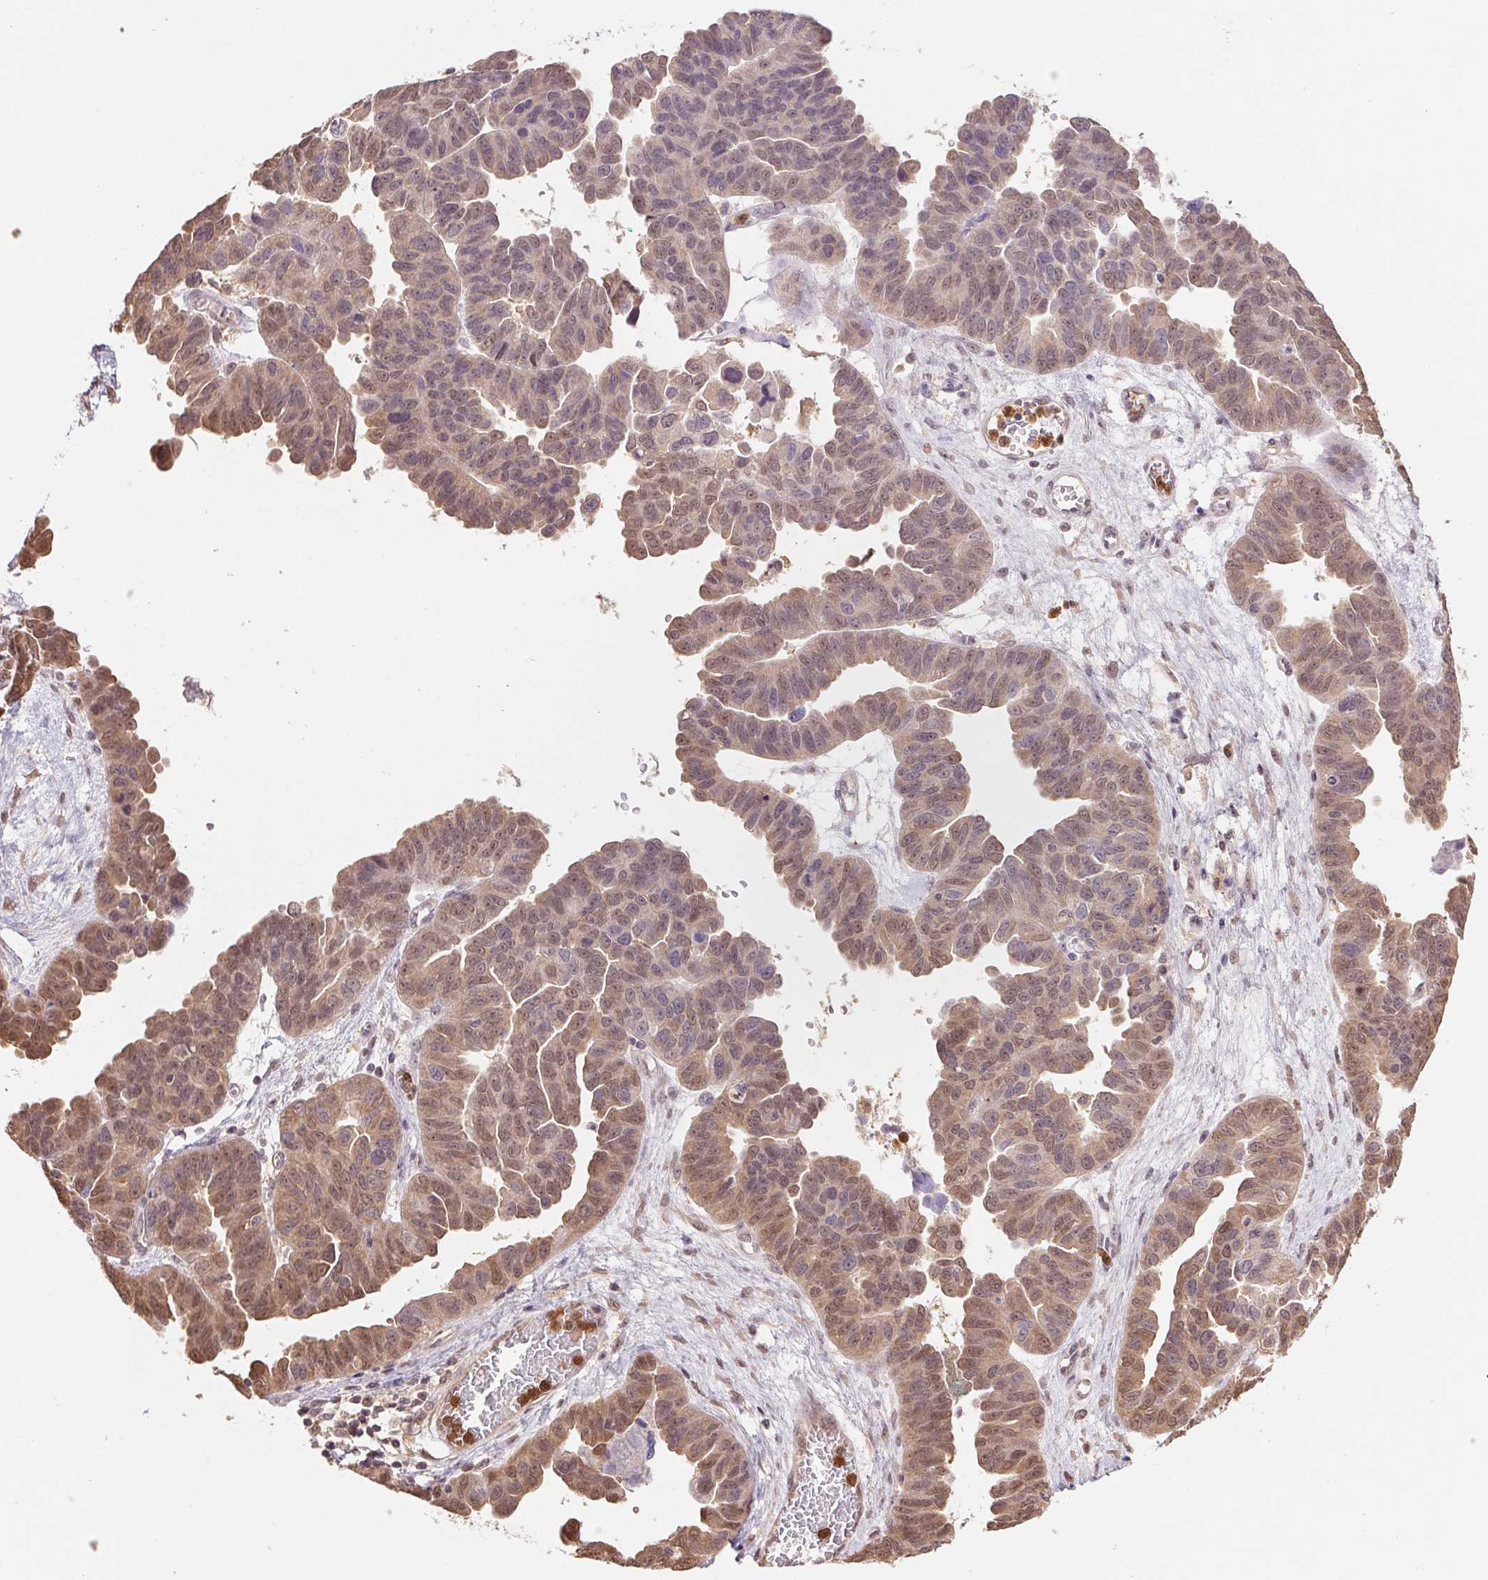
{"staining": {"intensity": "moderate", "quantity": ">75%", "location": "cytoplasmic/membranous,nuclear"}, "tissue": "ovarian cancer", "cell_type": "Tumor cells", "image_type": "cancer", "snomed": [{"axis": "morphology", "description": "Cystadenocarcinoma, serous, NOS"}, {"axis": "topography", "description": "Ovary"}], "caption": "Immunohistochemistry (IHC) micrograph of ovarian cancer stained for a protein (brown), which demonstrates medium levels of moderate cytoplasmic/membranous and nuclear staining in about >75% of tumor cells.", "gene": "CDC123", "patient": {"sex": "female", "age": 64}}